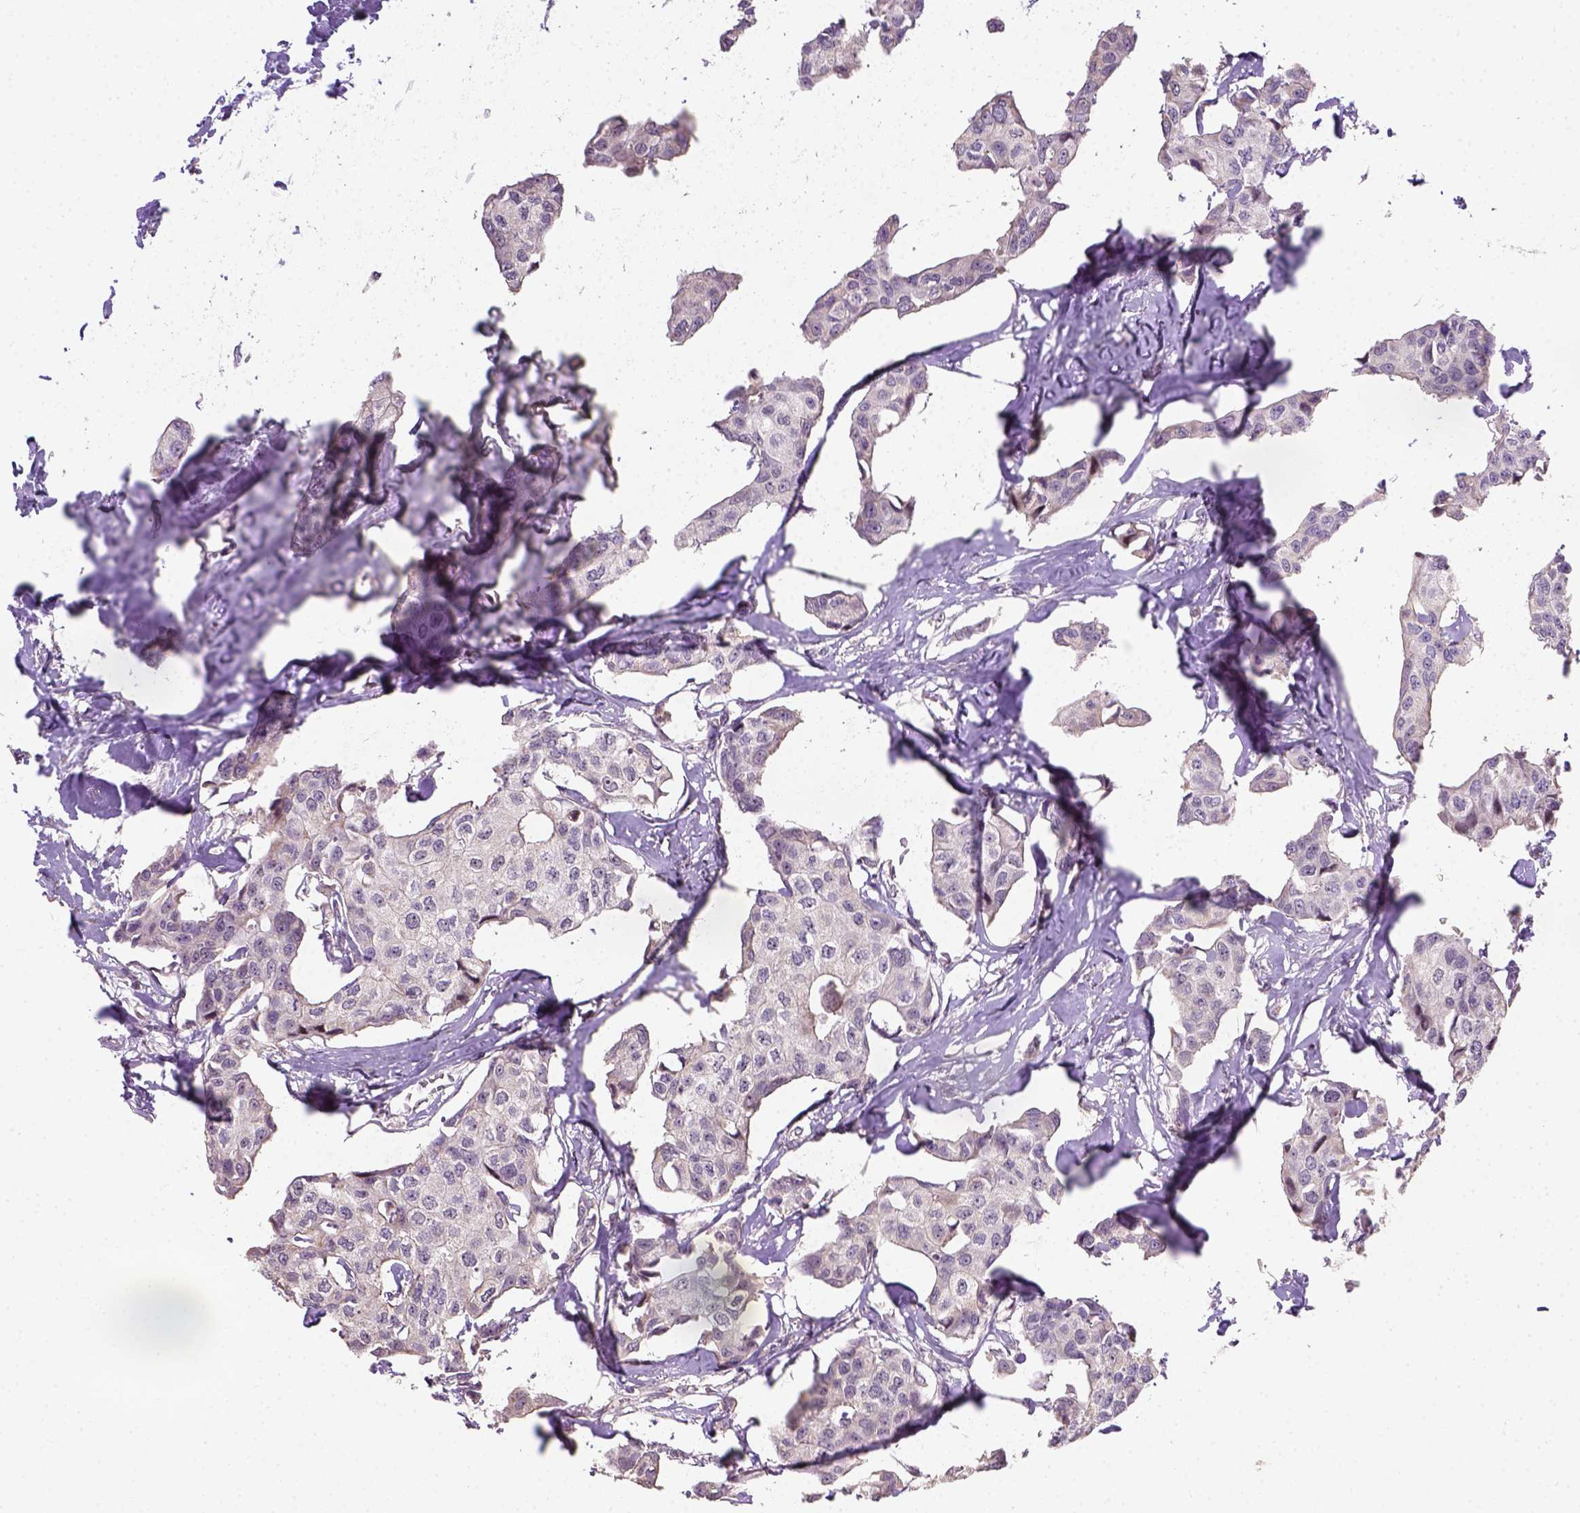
{"staining": {"intensity": "negative", "quantity": "none", "location": "none"}, "tissue": "breast cancer", "cell_type": "Tumor cells", "image_type": "cancer", "snomed": [{"axis": "morphology", "description": "Duct carcinoma"}, {"axis": "topography", "description": "Breast"}], "caption": "A high-resolution micrograph shows immunohistochemistry staining of breast infiltrating ductal carcinoma, which exhibits no significant positivity in tumor cells. (DAB (3,3'-diaminobenzidine) immunohistochemistry visualized using brightfield microscopy, high magnification).", "gene": "DDX50", "patient": {"sex": "female", "age": 80}}